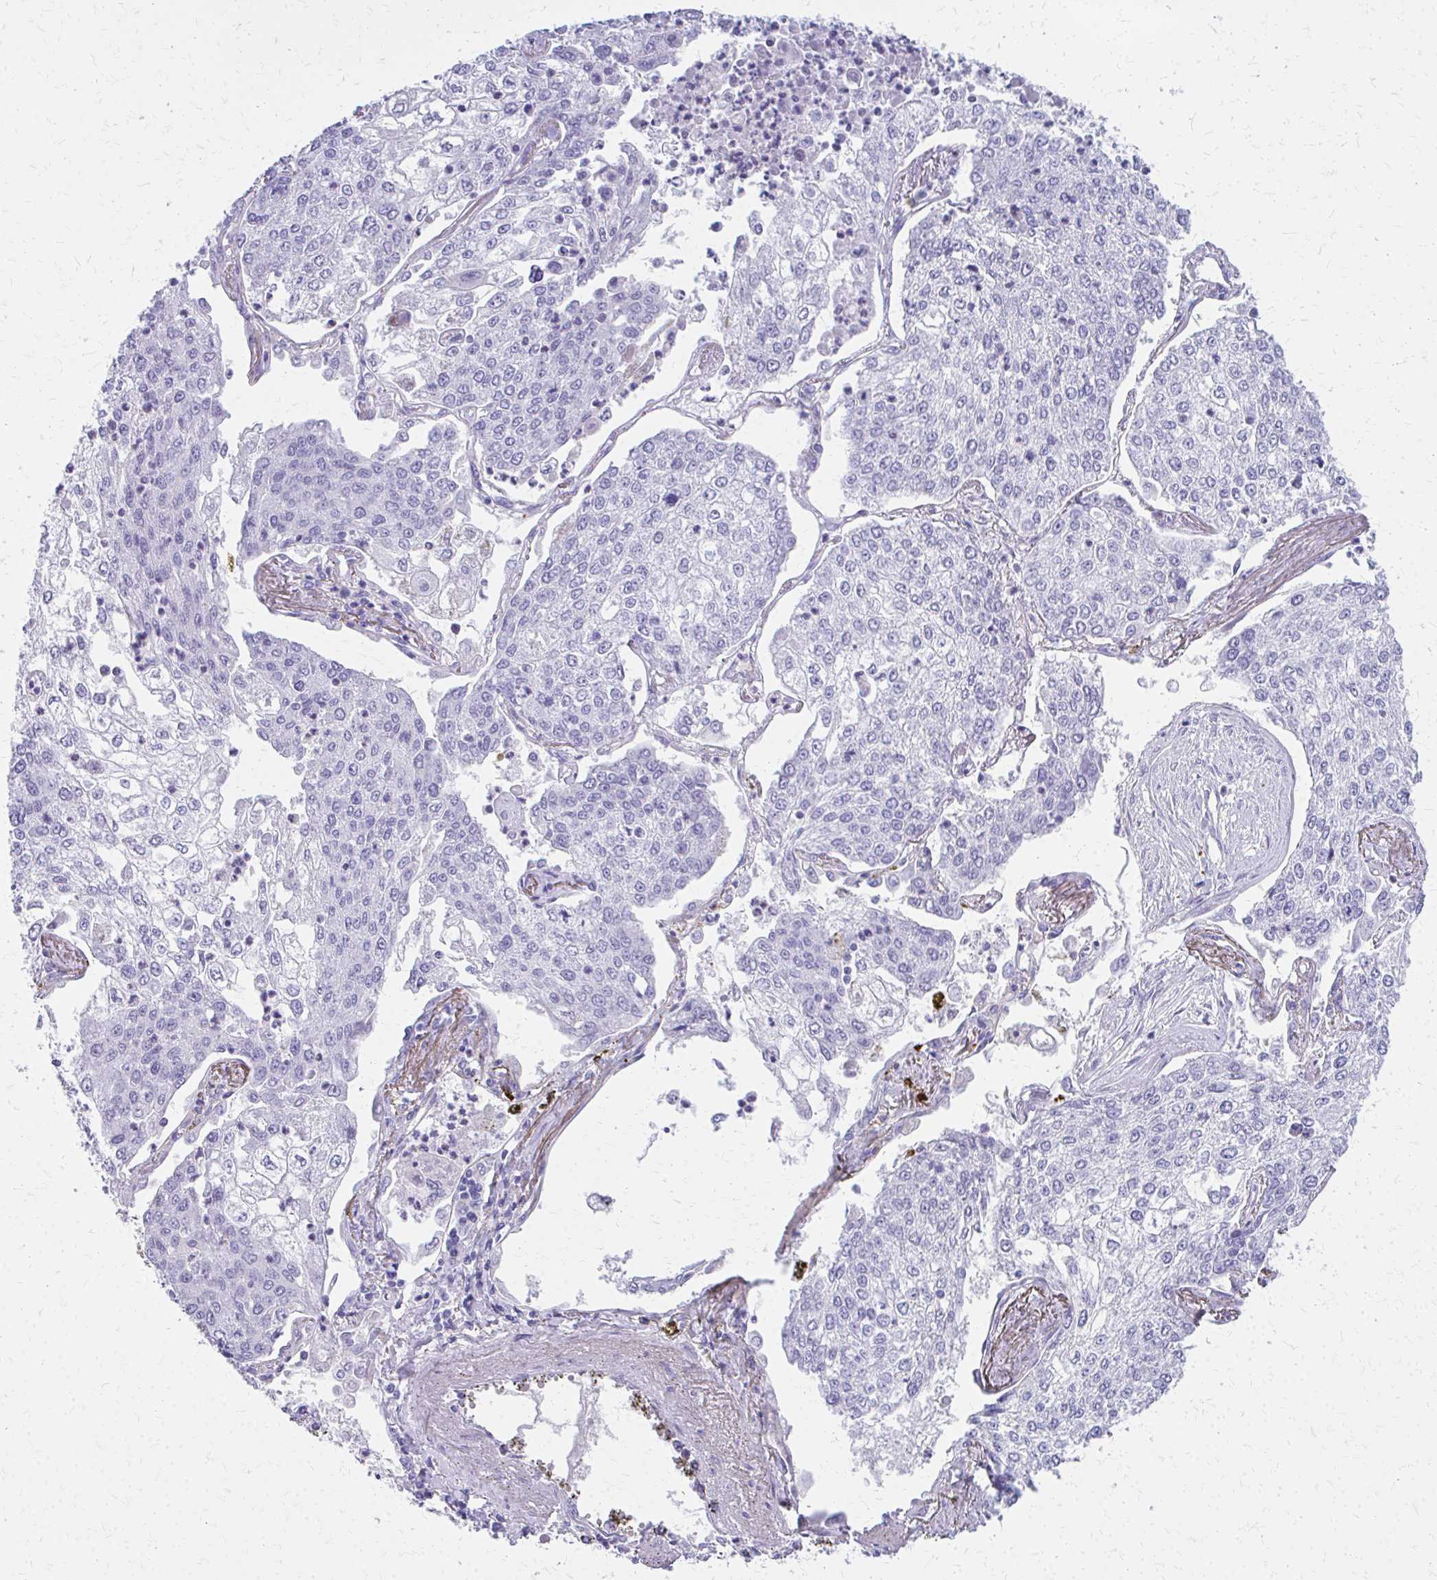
{"staining": {"intensity": "negative", "quantity": "none", "location": "none"}, "tissue": "lung cancer", "cell_type": "Tumor cells", "image_type": "cancer", "snomed": [{"axis": "morphology", "description": "Squamous cell carcinoma, NOS"}, {"axis": "topography", "description": "Lung"}], "caption": "DAB (3,3'-diaminobenzidine) immunohistochemical staining of lung cancer (squamous cell carcinoma) exhibits no significant expression in tumor cells.", "gene": "TPSG1", "patient": {"sex": "male", "age": 74}}